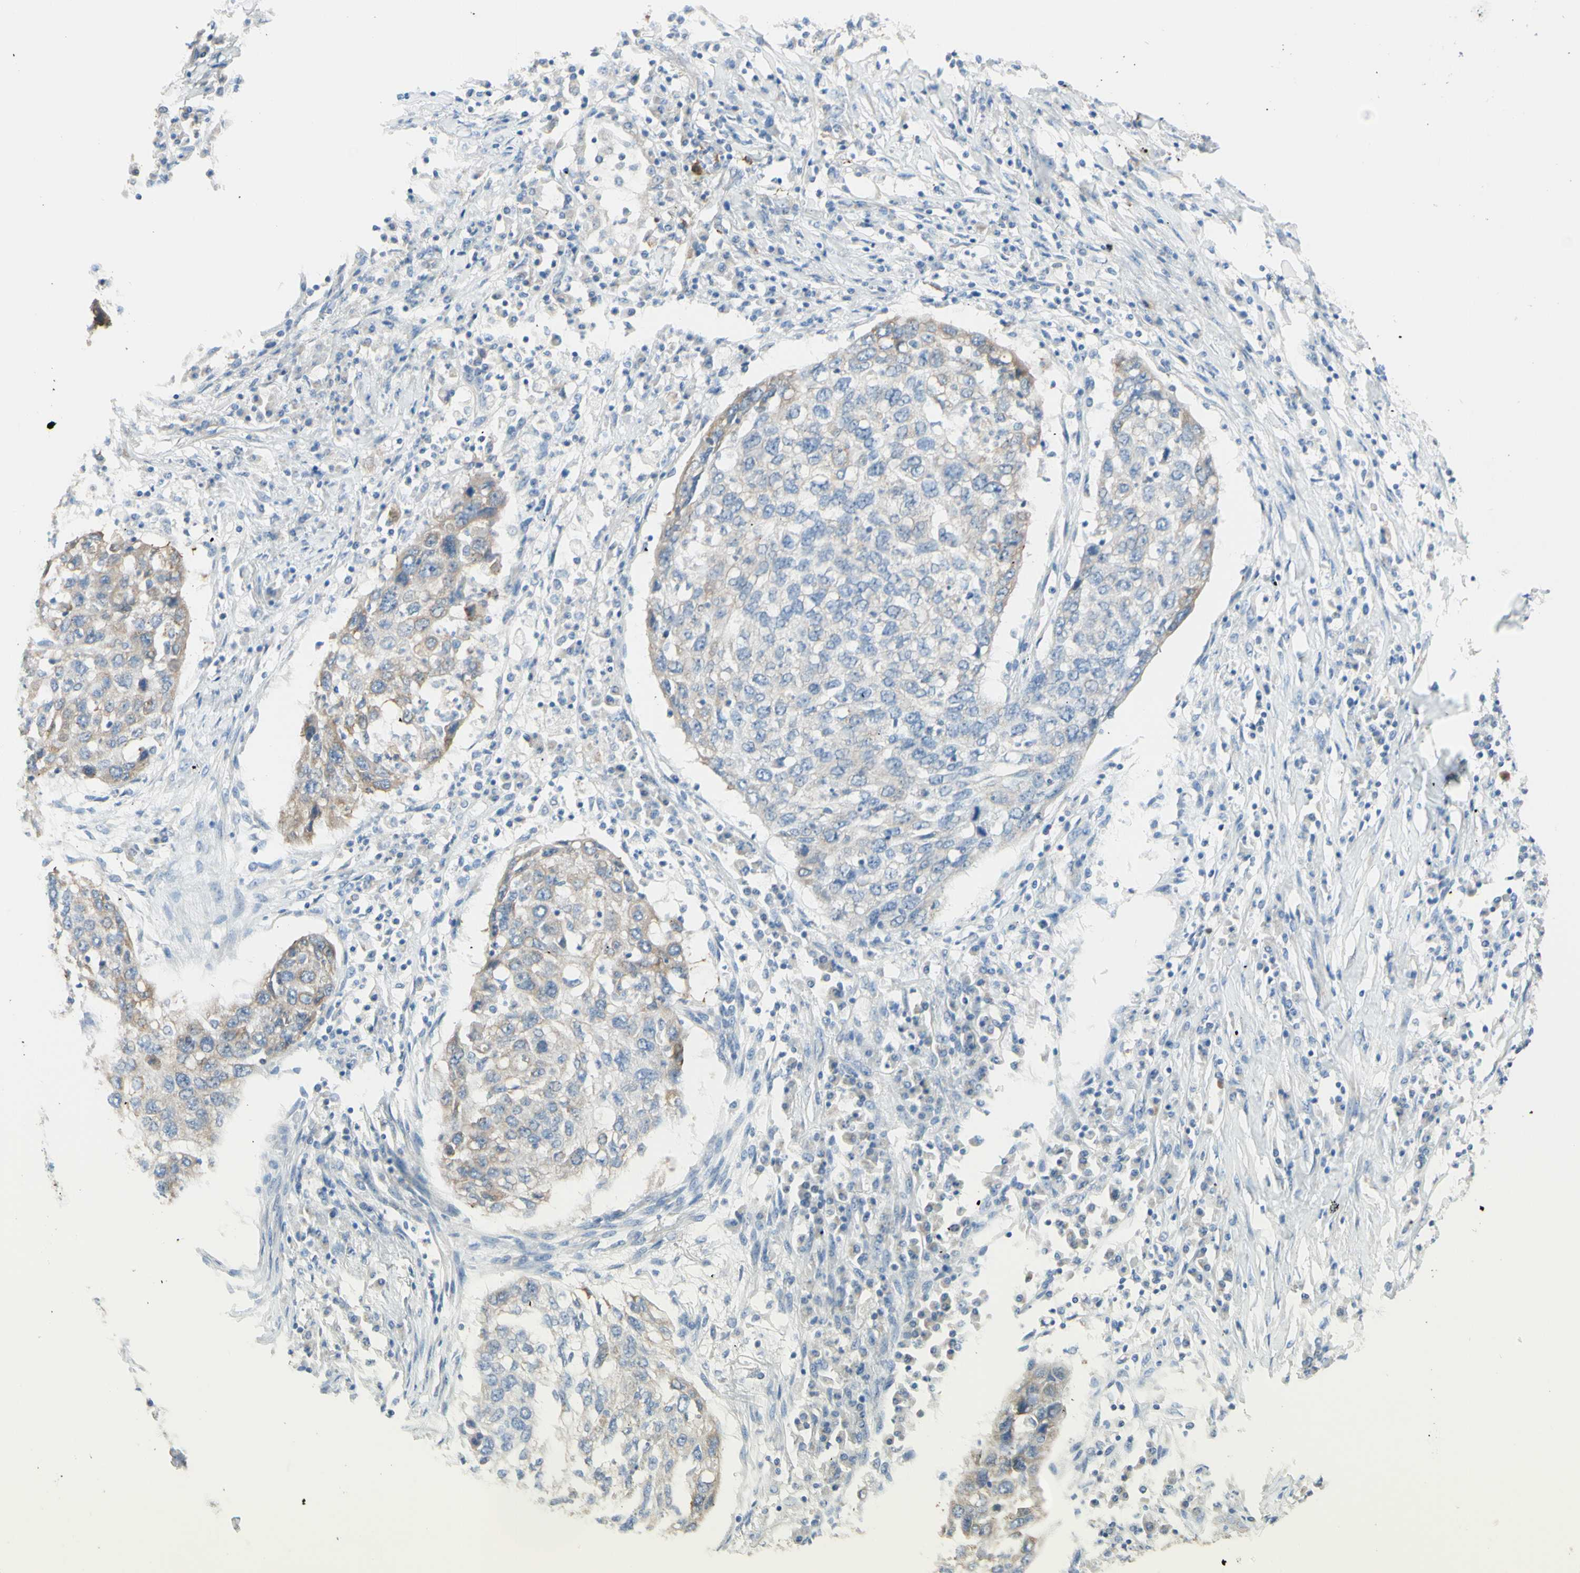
{"staining": {"intensity": "negative", "quantity": "none", "location": "none"}, "tissue": "lung cancer", "cell_type": "Tumor cells", "image_type": "cancer", "snomed": [{"axis": "morphology", "description": "Squamous cell carcinoma, NOS"}, {"axis": "topography", "description": "Lung"}], "caption": "The histopathology image reveals no significant expression in tumor cells of lung squamous cell carcinoma.", "gene": "ARMC10", "patient": {"sex": "female", "age": 63}}